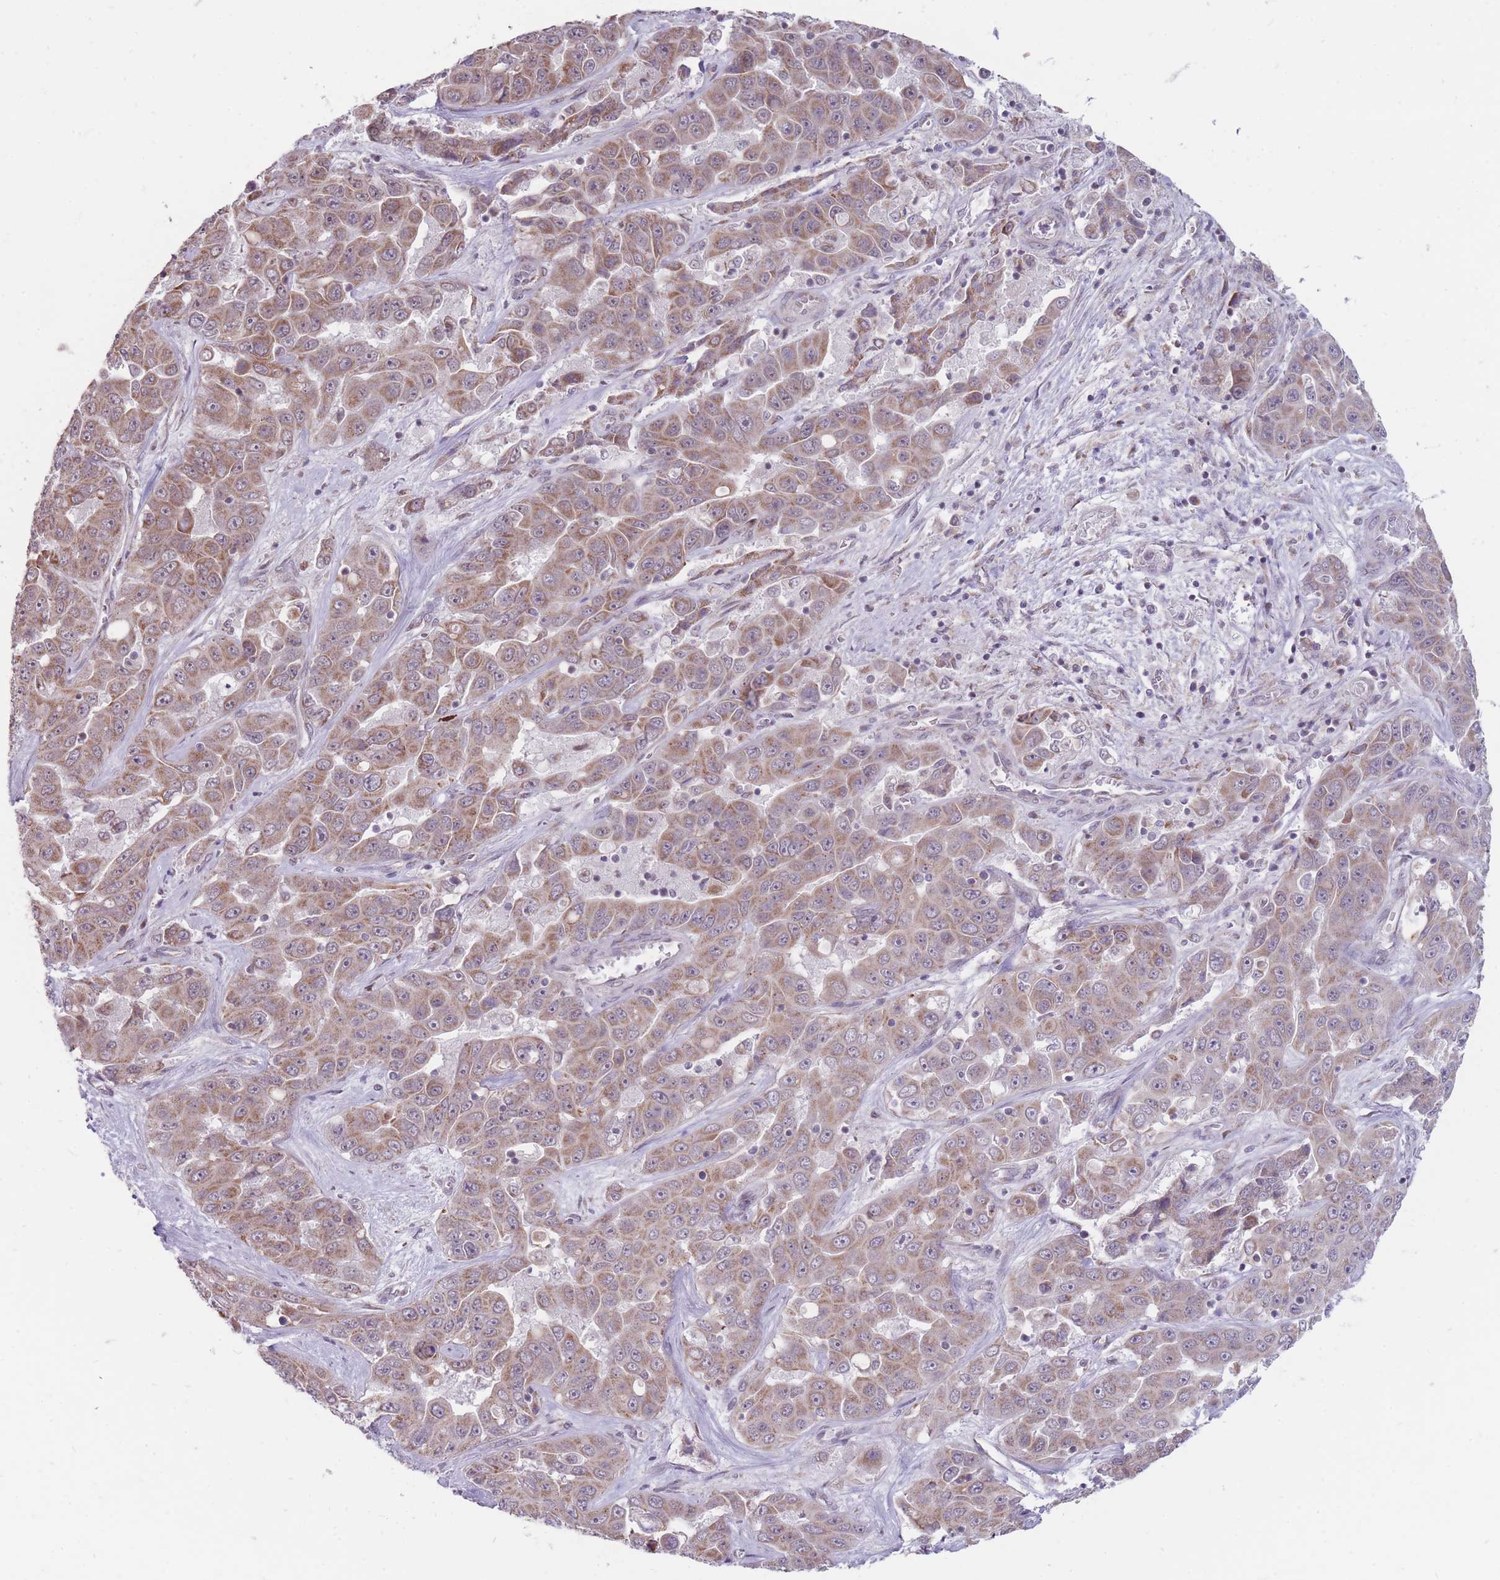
{"staining": {"intensity": "moderate", "quantity": "25%-75%", "location": "cytoplasmic/membranous"}, "tissue": "liver cancer", "cell_type": "Tumor cells", "image_type": "cancer", "snomed": [{"axis": "morphology", "description": "Cholangiocarcinoma"}, {"axis": "topography", "description": "Liver"}], "caption": "Cholangiocarcinoma (liver) stained for a protein (brown) exhibits moderate cytoplasmic/membranous positive positivity in approximately 25%-75% of tumor cells.", "gene": "NELL1", "patient": {"sex": "female", "age": 52}}